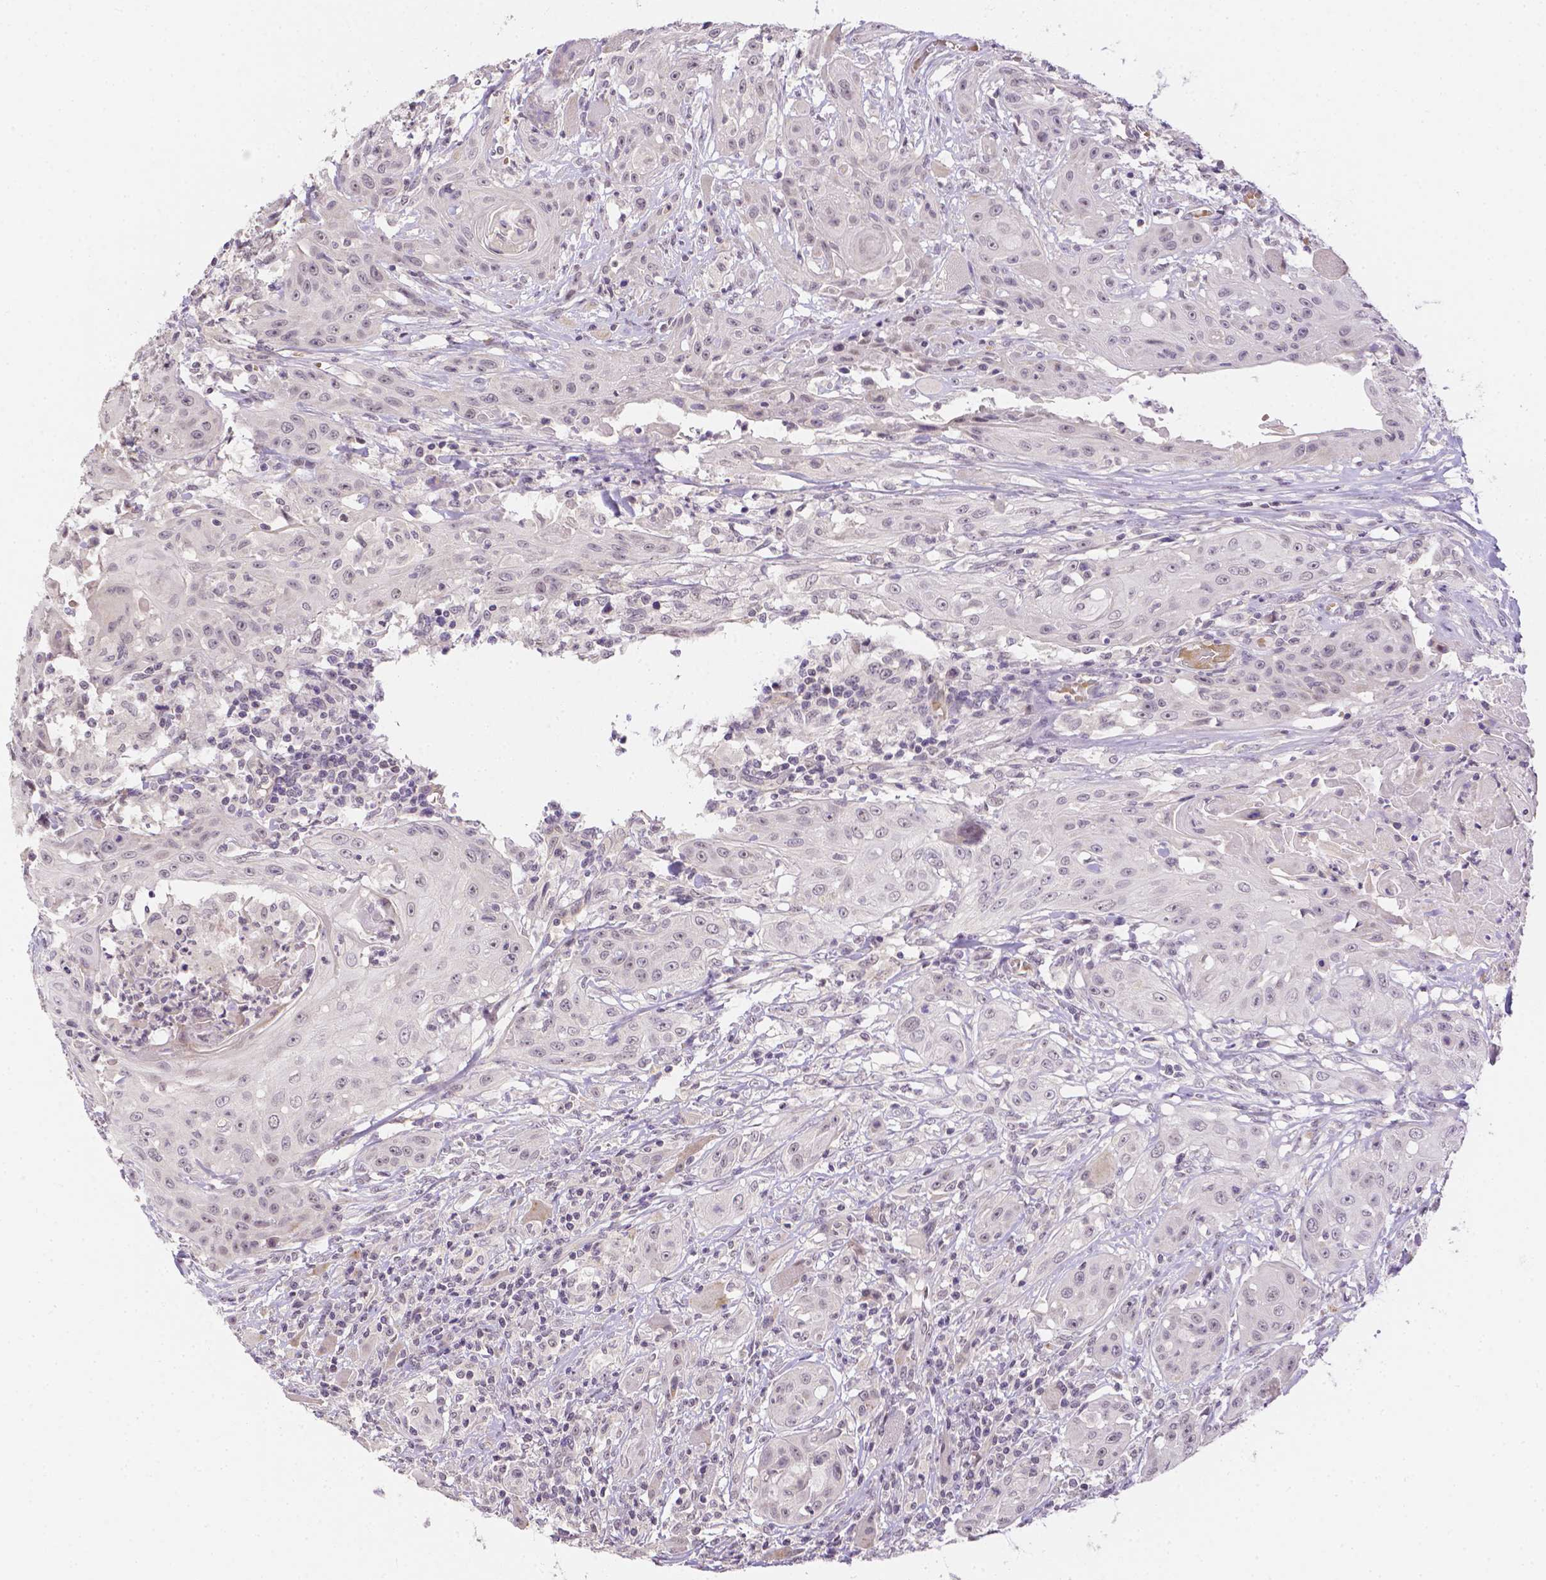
{"staining": {"intensity": "weak", "quantity": "<25%", "location": "nuclear"}, "tissue": "head and neck cancer", "cell_type": "Tumor cells", "image_type": "cancer", "snomed": [{"axis": "morphology", "description": "Squamous cell carcinoma, NOS"}, {"axis": "topography", "description": "Oral tissue"}, {"axis": "topography", "description": "Head-Neck"}, {"axis": "topography", "description": "Neck, NOS"}], "caption": "Tumor cells are negative for brown protein staining in head and neck squamous cell carcinoma.", "gene": "ZNF280B", "patient": {"sex": "female", "age": 55}}